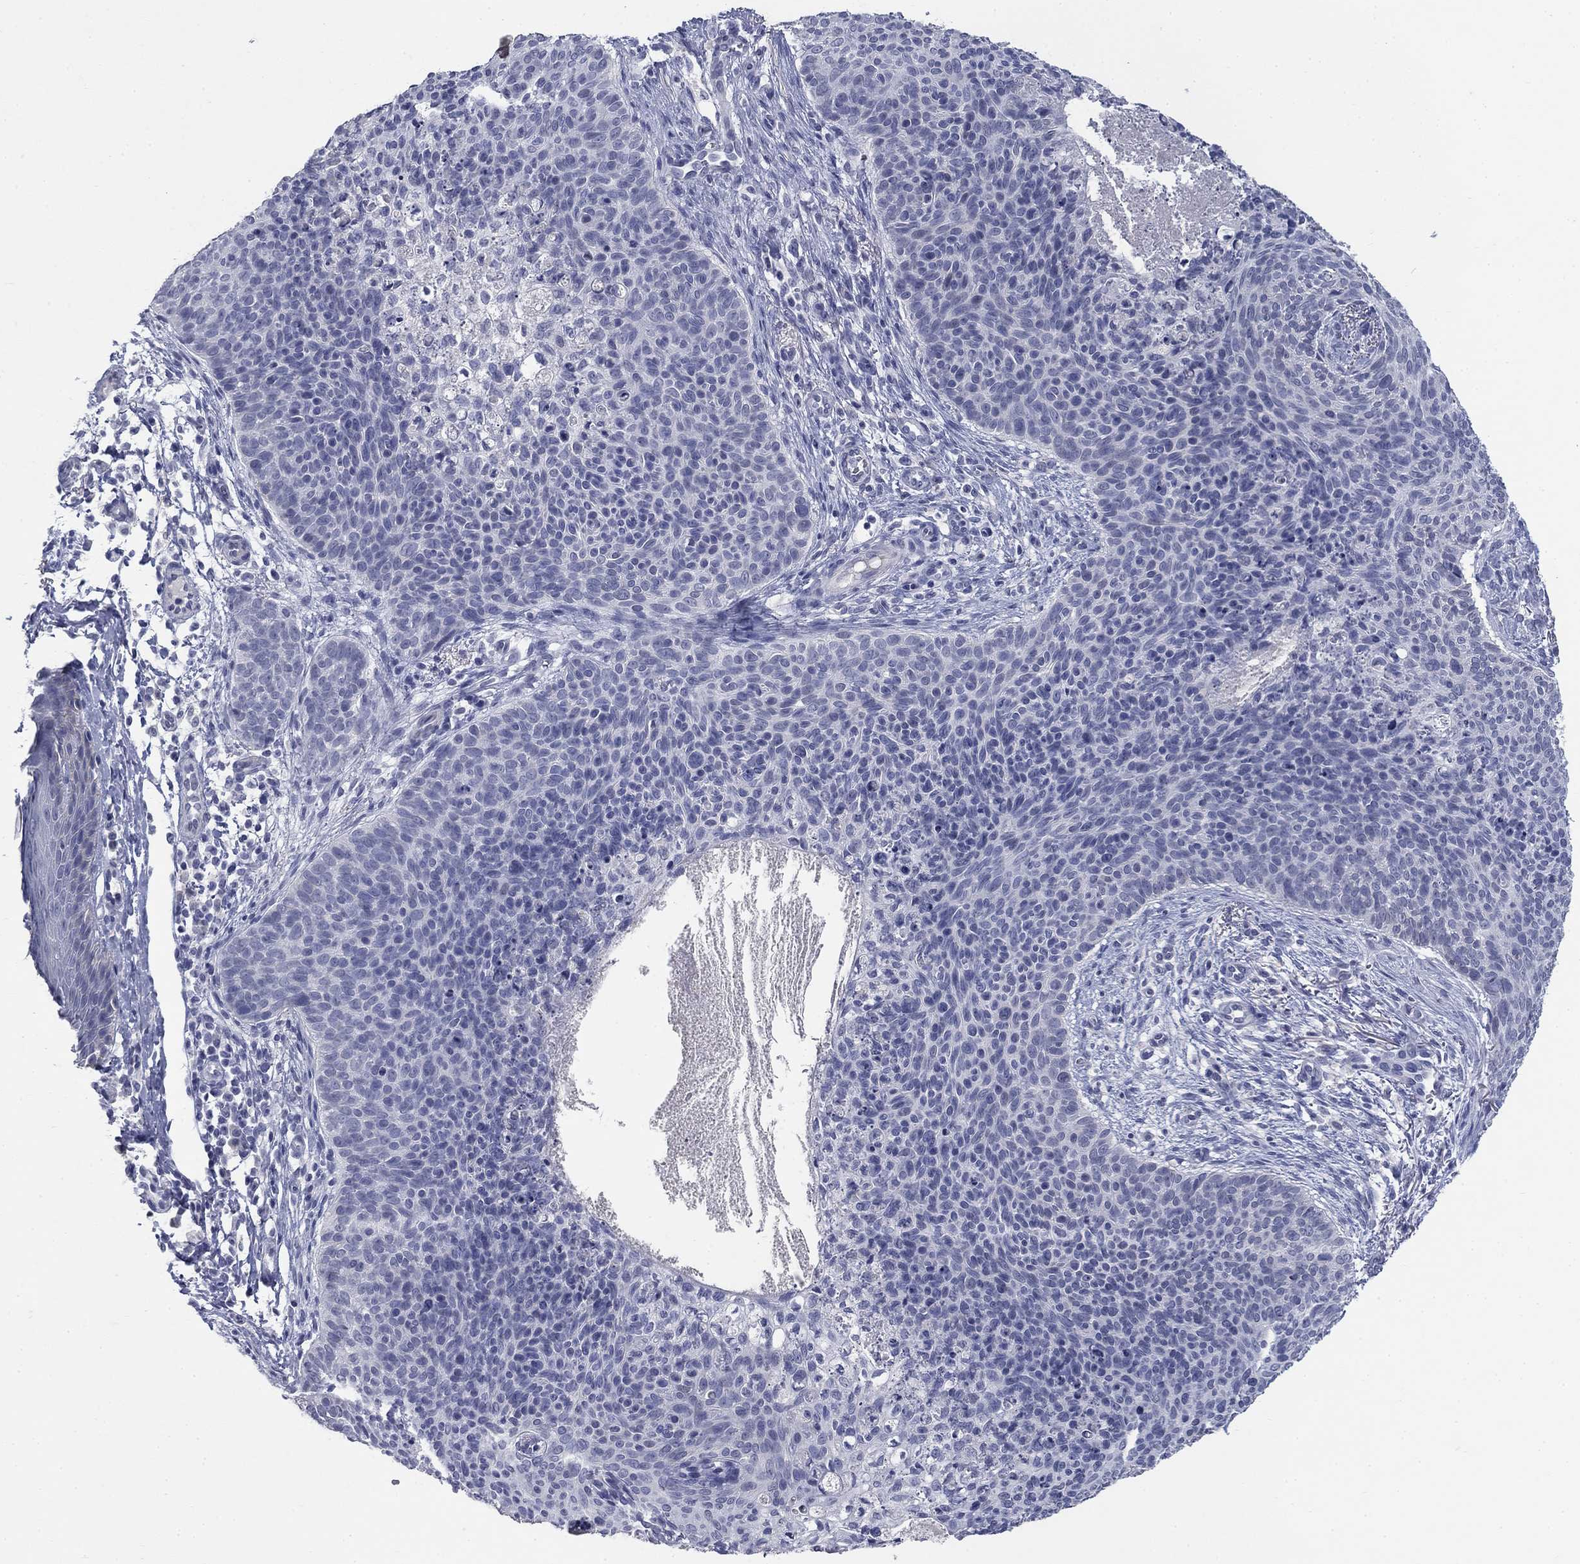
{"staining": {"intensity": "negative", "quantity": "none", "location": "none"}, "tissue": "skin cancer", "cell_type": "Tumor cells", "image_type": "cancer", "snomed": [{"axis": "morphology", "description": "Basal cell carcinoma"}, {"axis": "topography", "description": "Skin"}], "caption": "Tumor cells are negative for brown protein staining in basal cell carcinoma (skin).", "gene": "ELAVL4", "patient": {"sex": "male", "age": 64}}